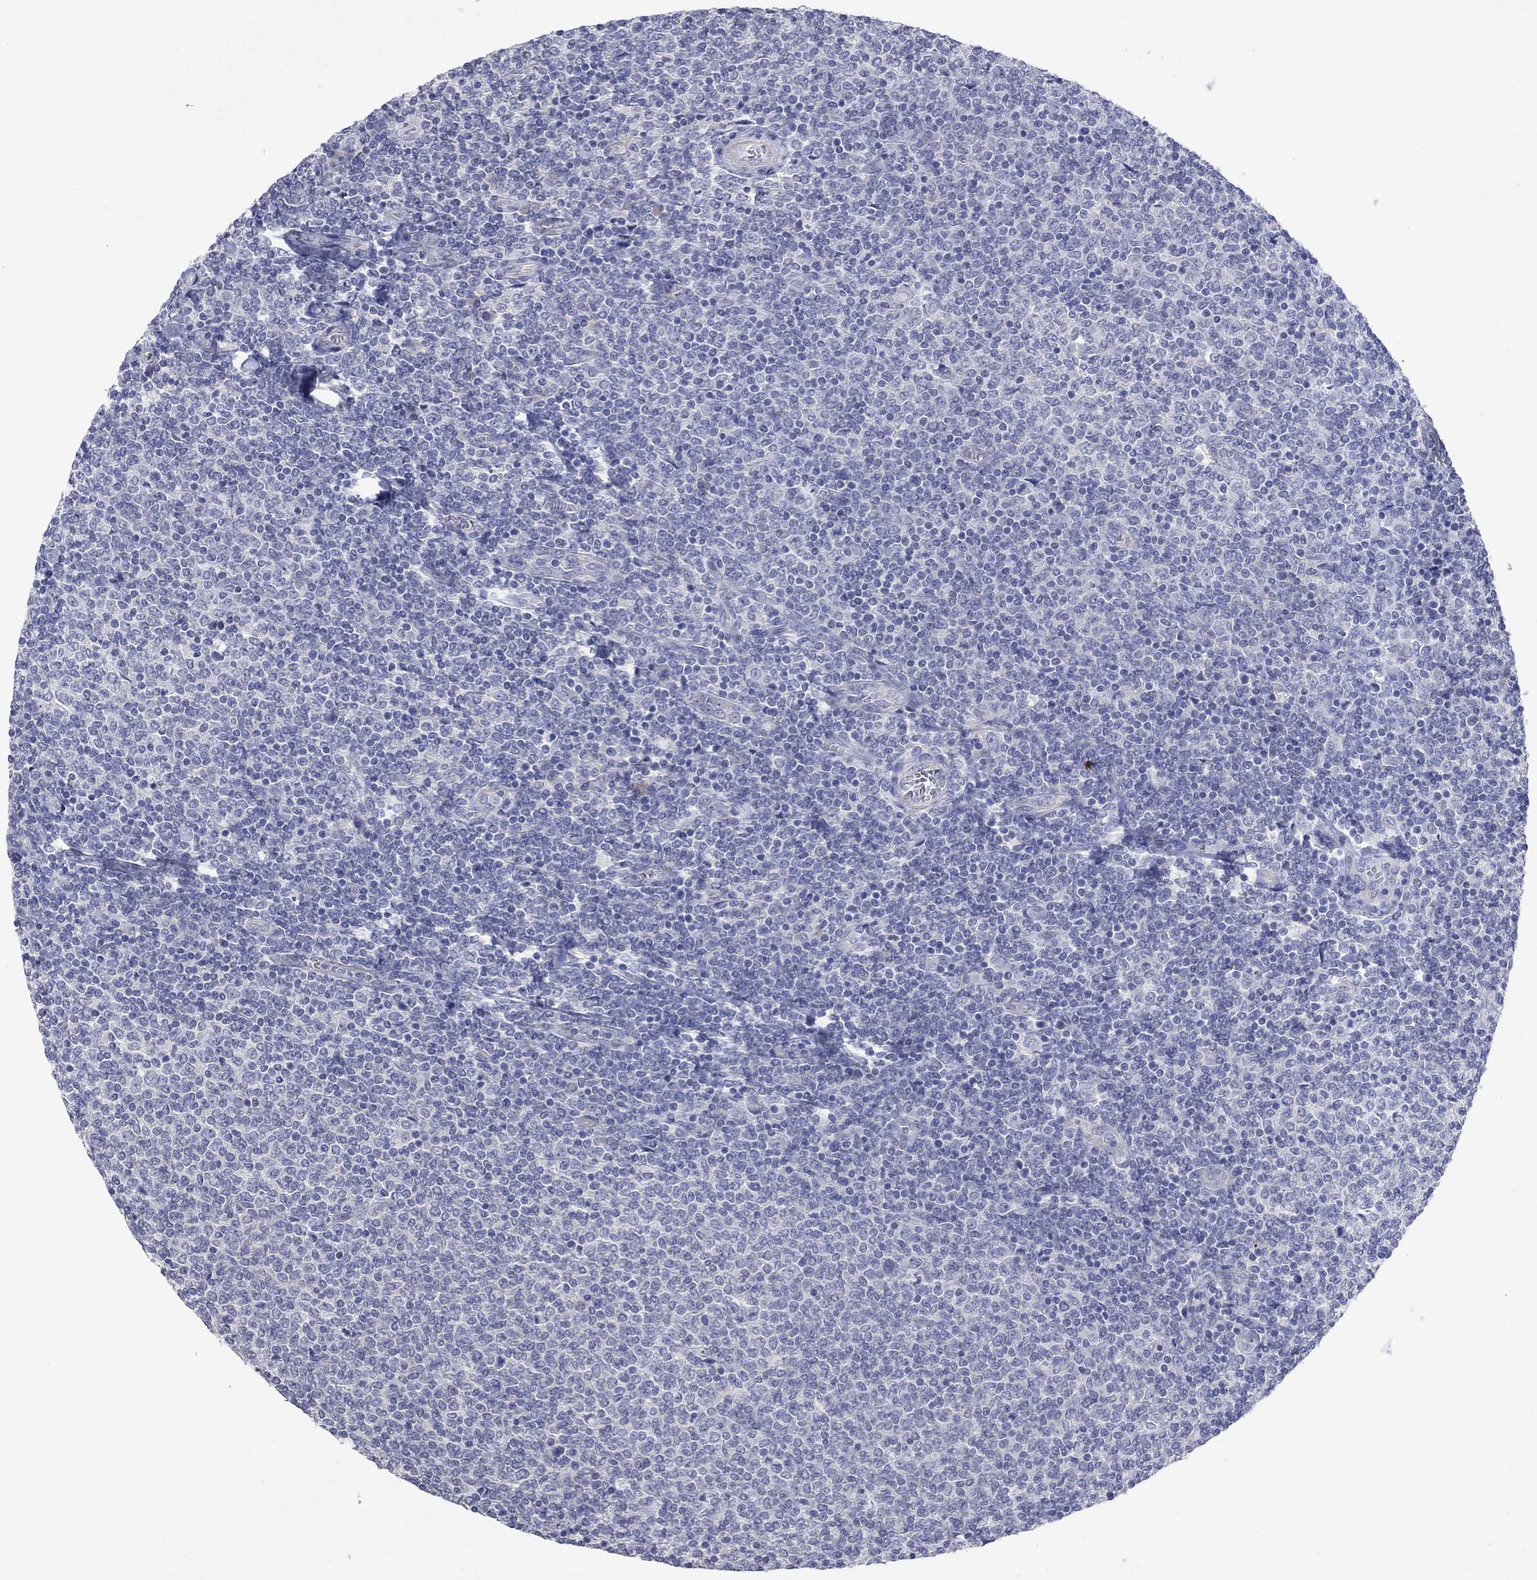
{"staining": {"intensity": "negative", "quantity": "none", "location": "none"}, "tissue": "lymphoma", "cell_type": "Tumor cells", "image_type": "cancer", "snomed": [{"axis": "morphology", "description": "Malignant lymphoma, non-Hodgkin's type, Low grade"}, {"axis": "topography", "description": "Lymph node"}], "caption": "Human low-grade malignant lymphoma, non-Hodgkin's type stained for a protein using IHC shows no expression in tumor cells.", "gene": "KRT40", "patient": {"sex": "male", "age": 52}}